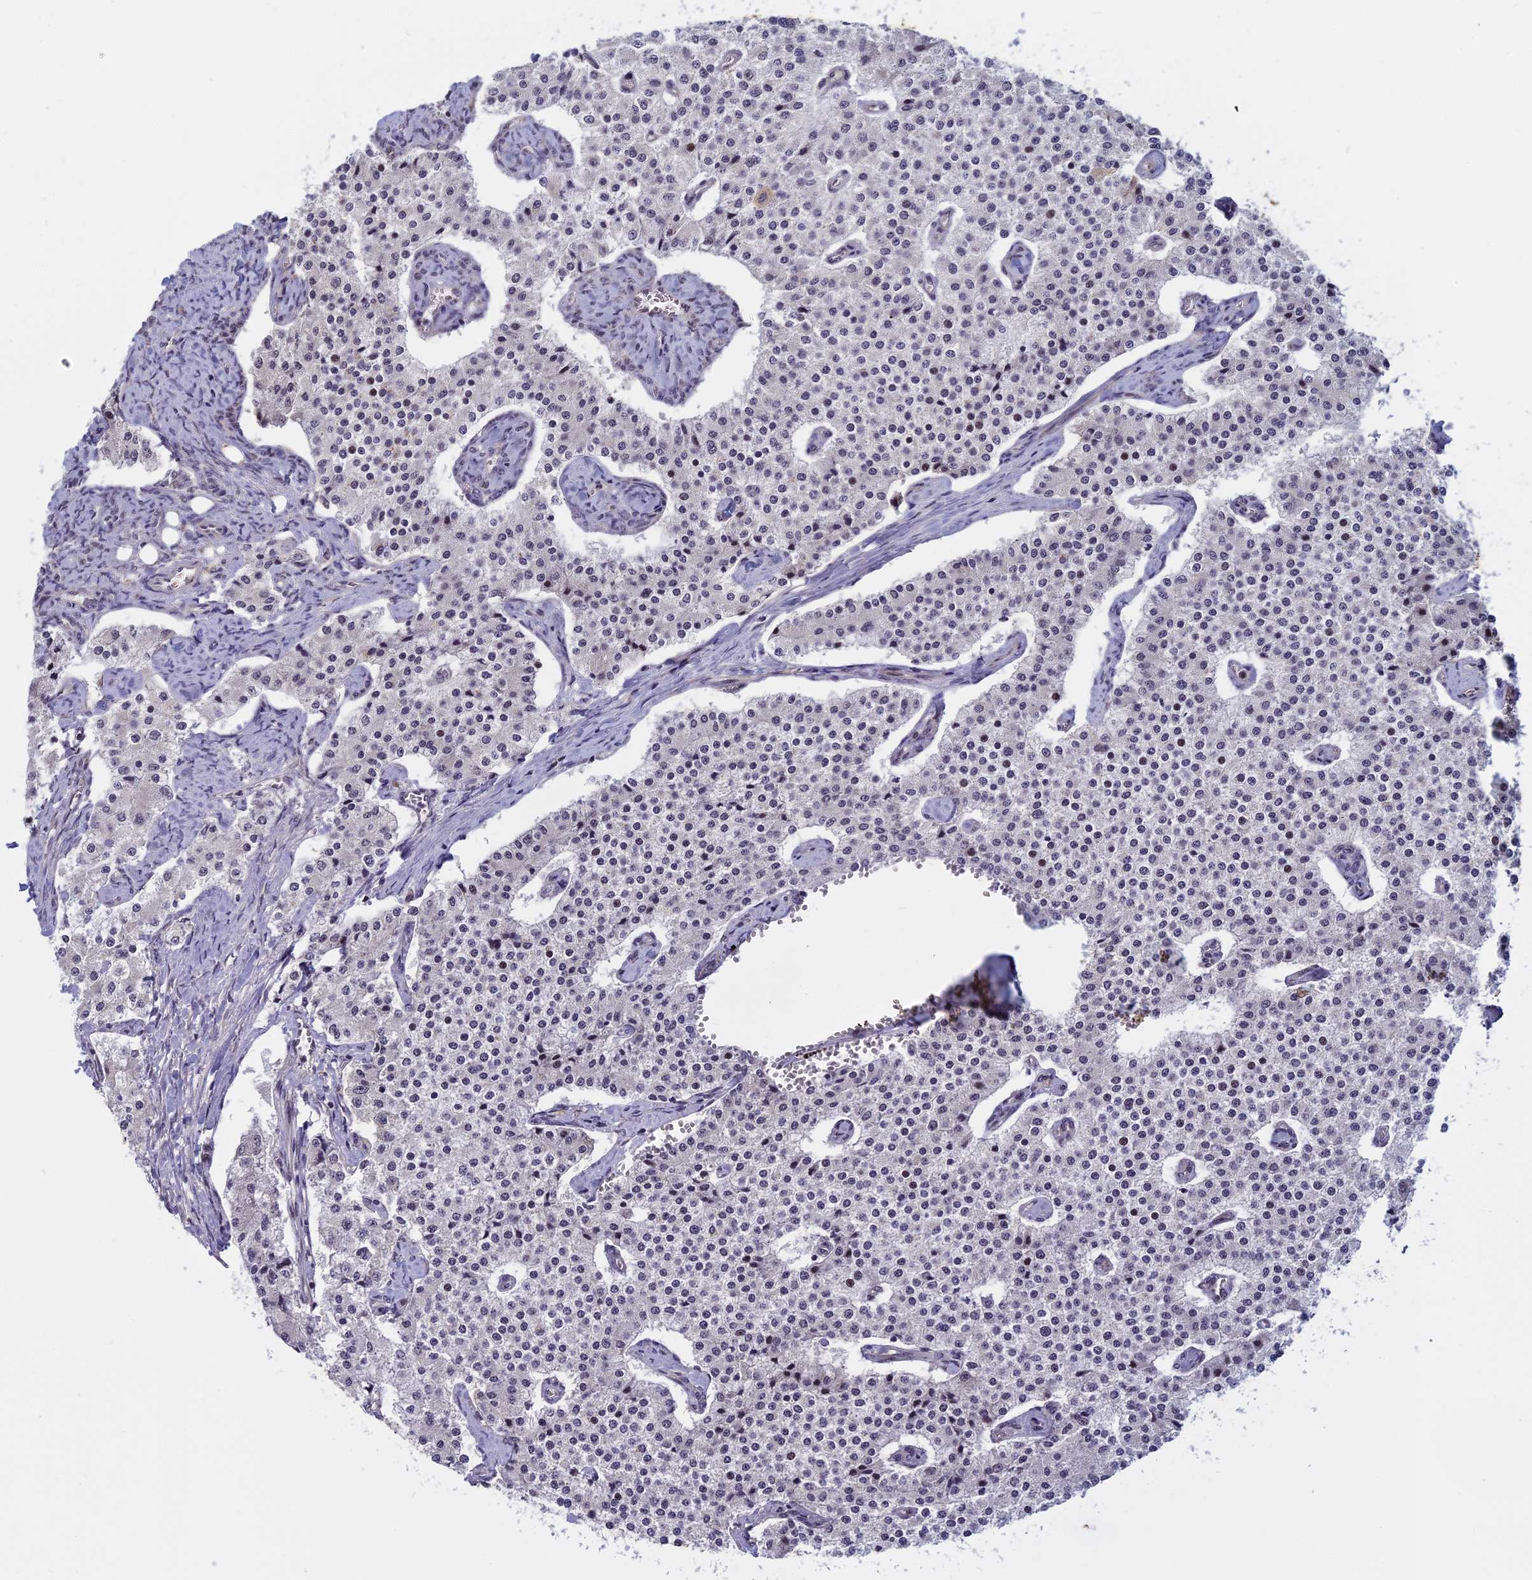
{"staining": {"intensity": "negative", "quantity": "none", "location": "none"}, "tissue": "carcinoid", "cell_type": "Tumor cells", "image_type": "cancer", "snomed": [{"axis": "morphology", "description": "Carcinoid, malignant, NOS"}, {"axis": "topography", "description": "Colon"}], "caption": "High magnification brightfield microscopy of carcinoid (malignant) stained with DAB (3,3'-diaminobenzidine) (brown) and counterstained with hematoxylin (blue): tumor cells show no significant expression.", "gene": "CCDC113", "patient": {"sex": "female", "age": 52}}